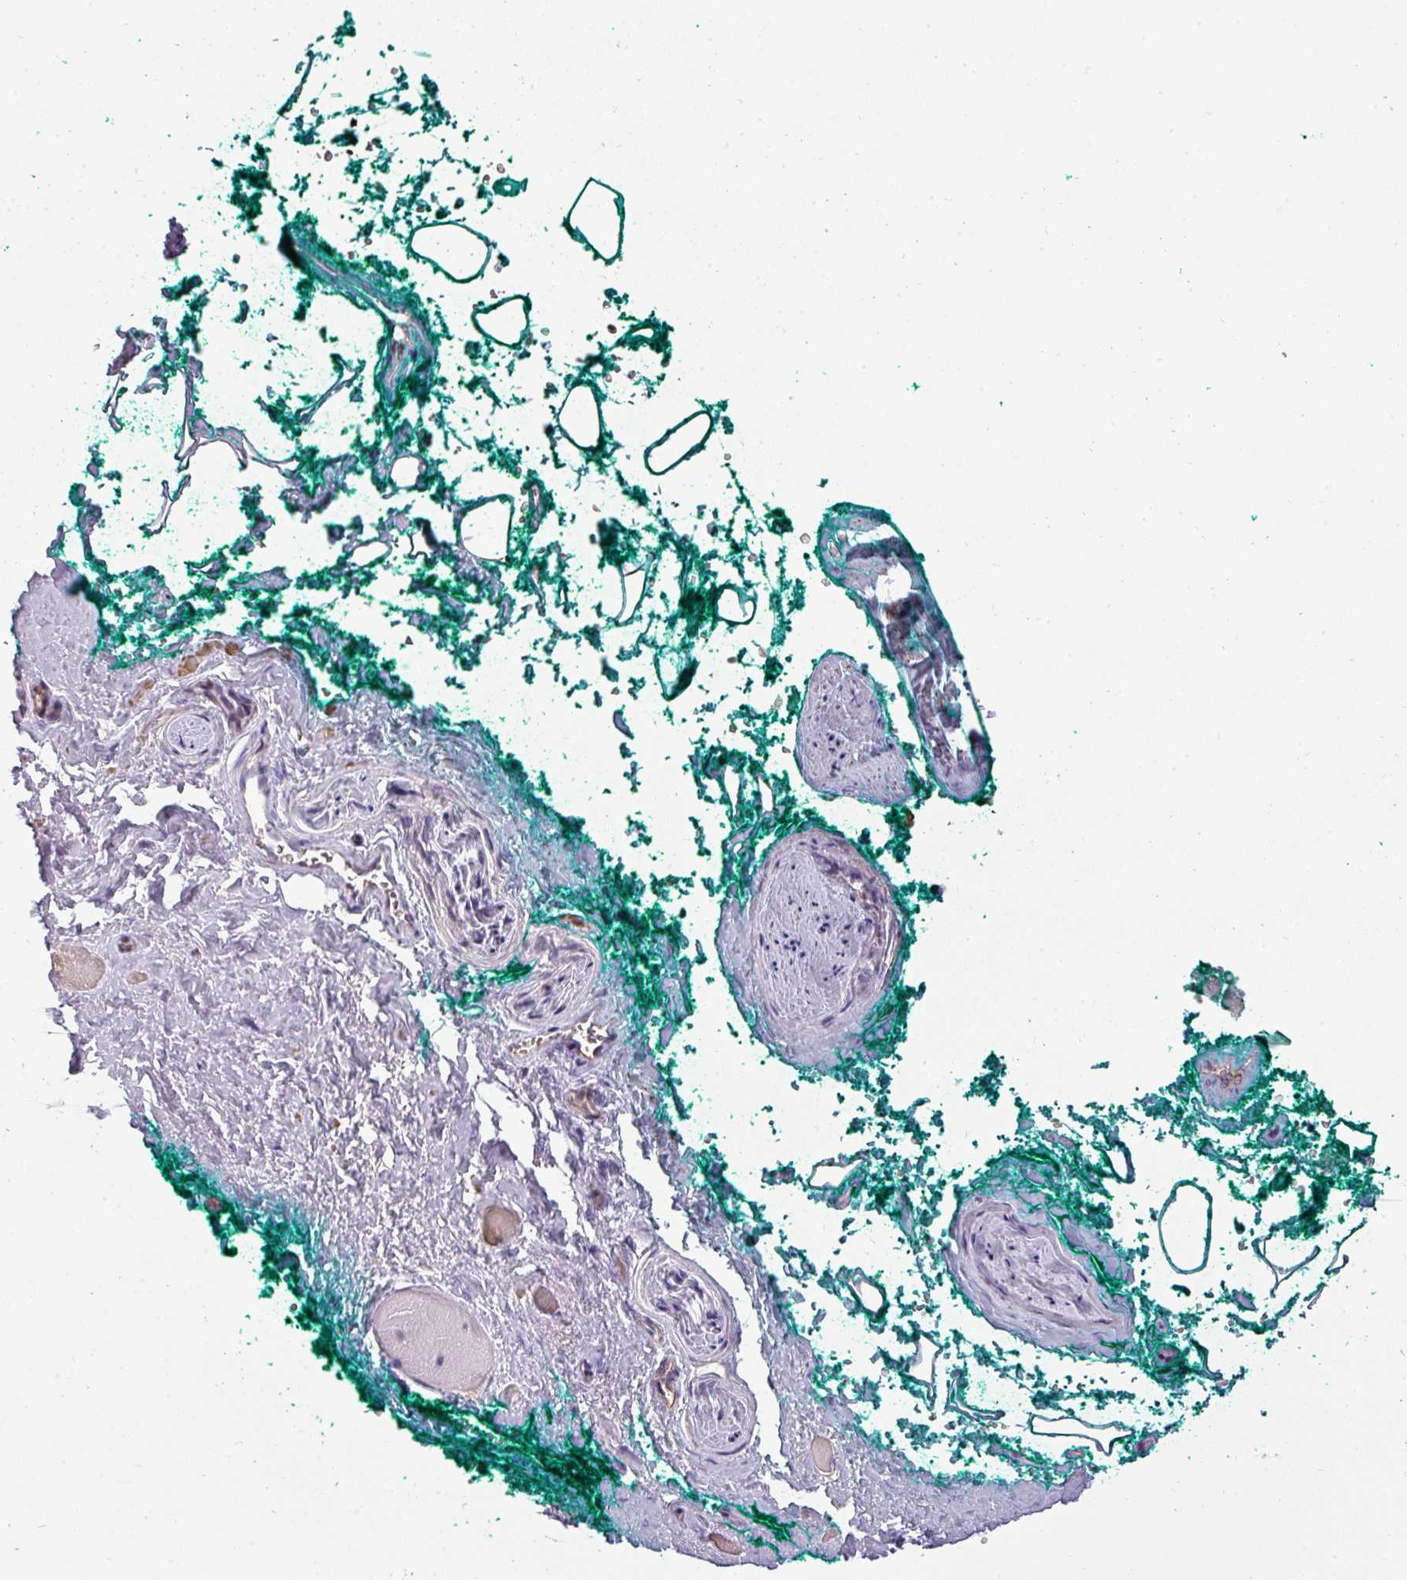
{"staining": {"intensity": "negative", "quantity": "none", "location": "none"}, "tissue": "adipose tissue", "cell_type": "Adipocytes", "image_type": "normal", "snomed": [{"axis": "morphology", "description": "Normal tissue, NOS"}, {"axis": "morphology", "description": "Adenocarcinoma, High grade"}, {"axis": "topography", "description": "Prostate"}, {"axis": "topography", "description": "Peripheral nerve tissue"}], "caption": "The image demonstrates no staining of adipocytes in normal adipose tissue. (Immunohistochemistry, brightfield microscopy, high magnification).", "gene": "ZNF835", "patient": {"sex": "male", "age": 68}}